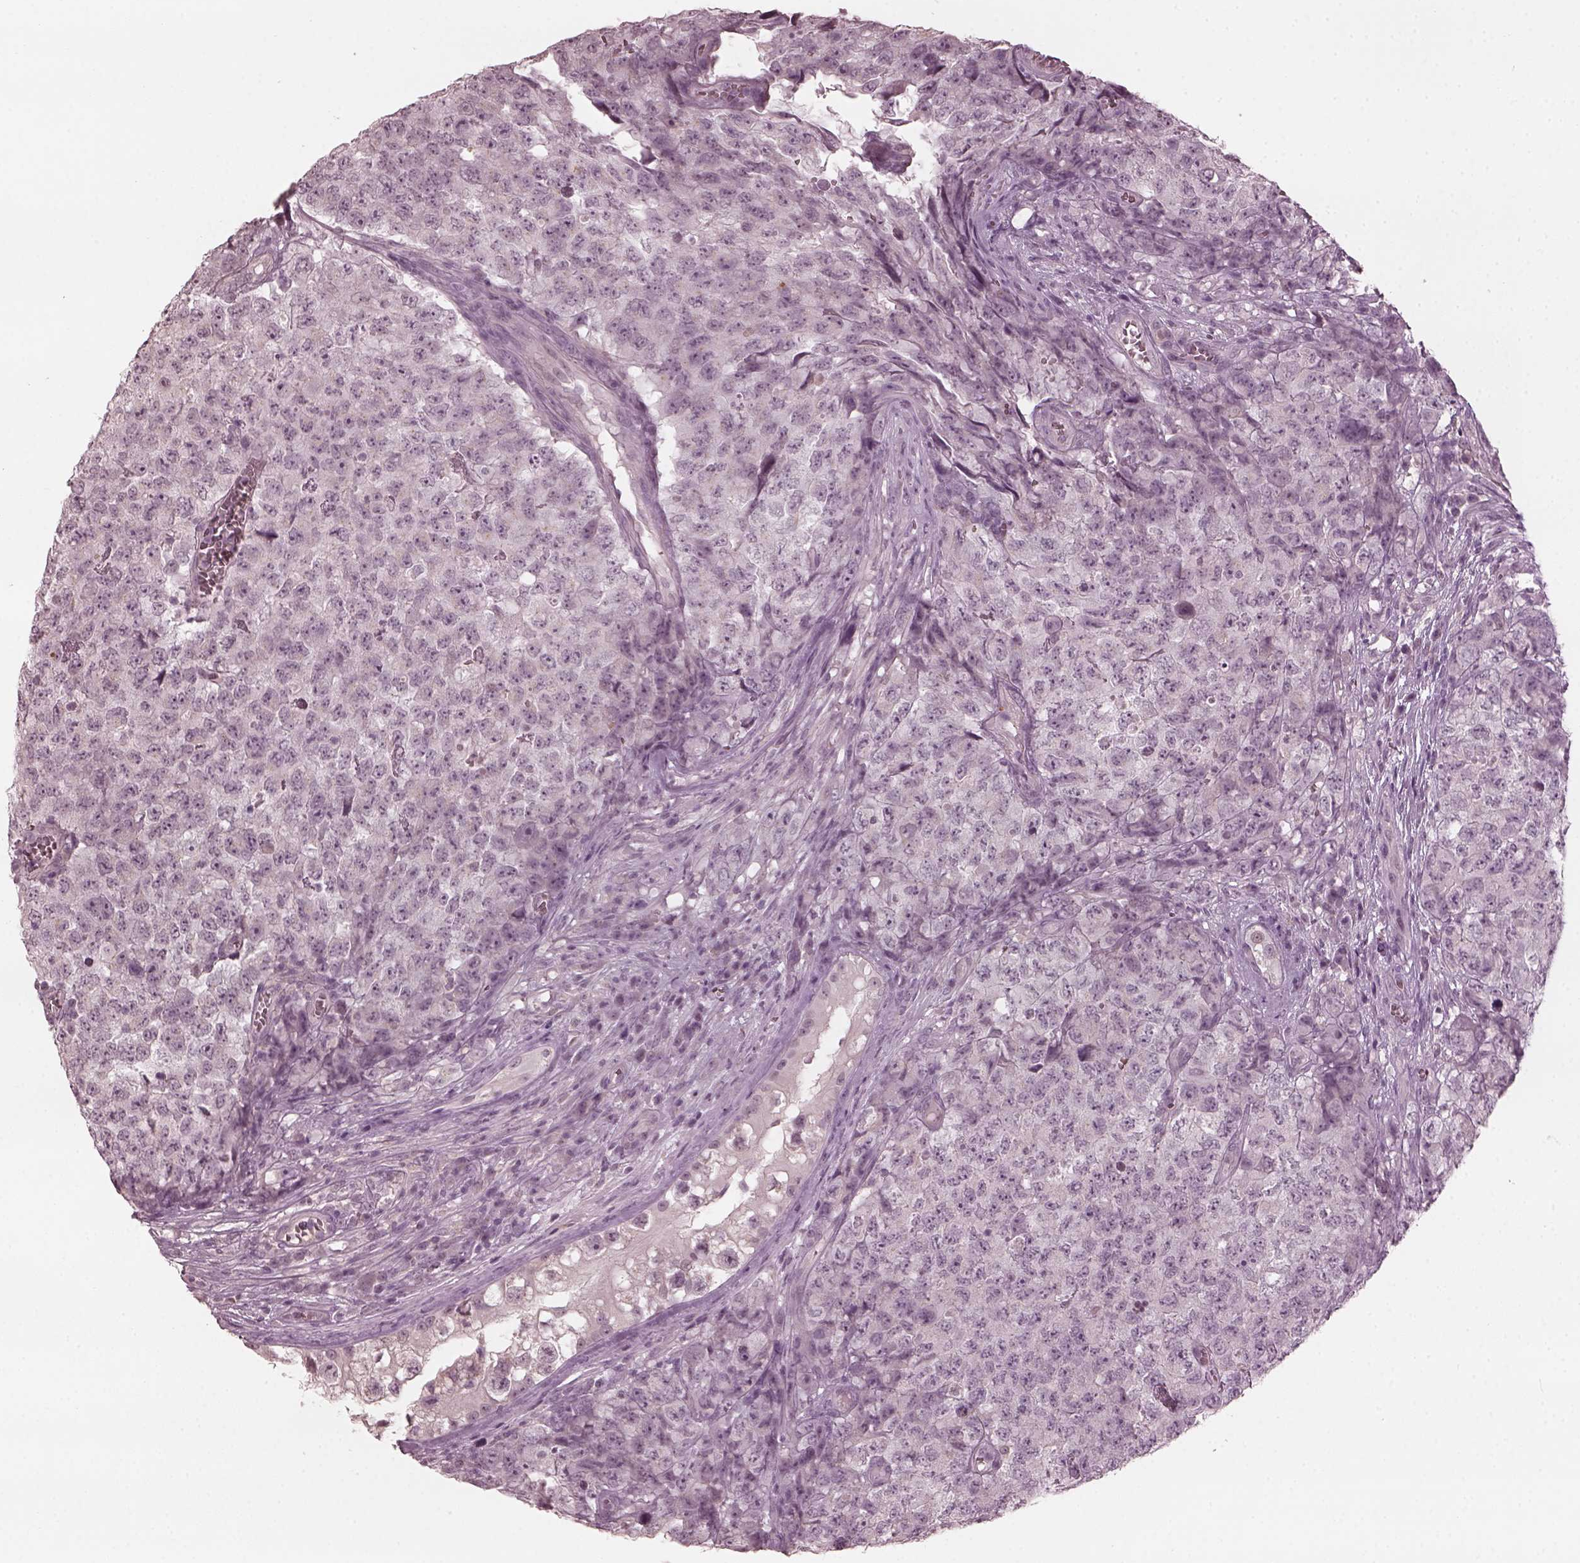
{"staining": {"intensity": "negative", "quantity": "none", "location": "none"}, "tissue": "testis cancer", "cell_type": "Tumor cells", "image_type": "cancer", "snomed": [{"axis": "morphology", "description": "Carcinoma, Embryonal, NOS"}, {"axis": "topography", "description": "Testis"}], "caption": "An immunohistochemistry photomicrograph of embryonal carcinoma (testis) is shown. There is no staining in tumor cells of embryonal carcinoma (testis).", "gene": "CCDC170", "patient": {"sex": "male", "age": 23}}